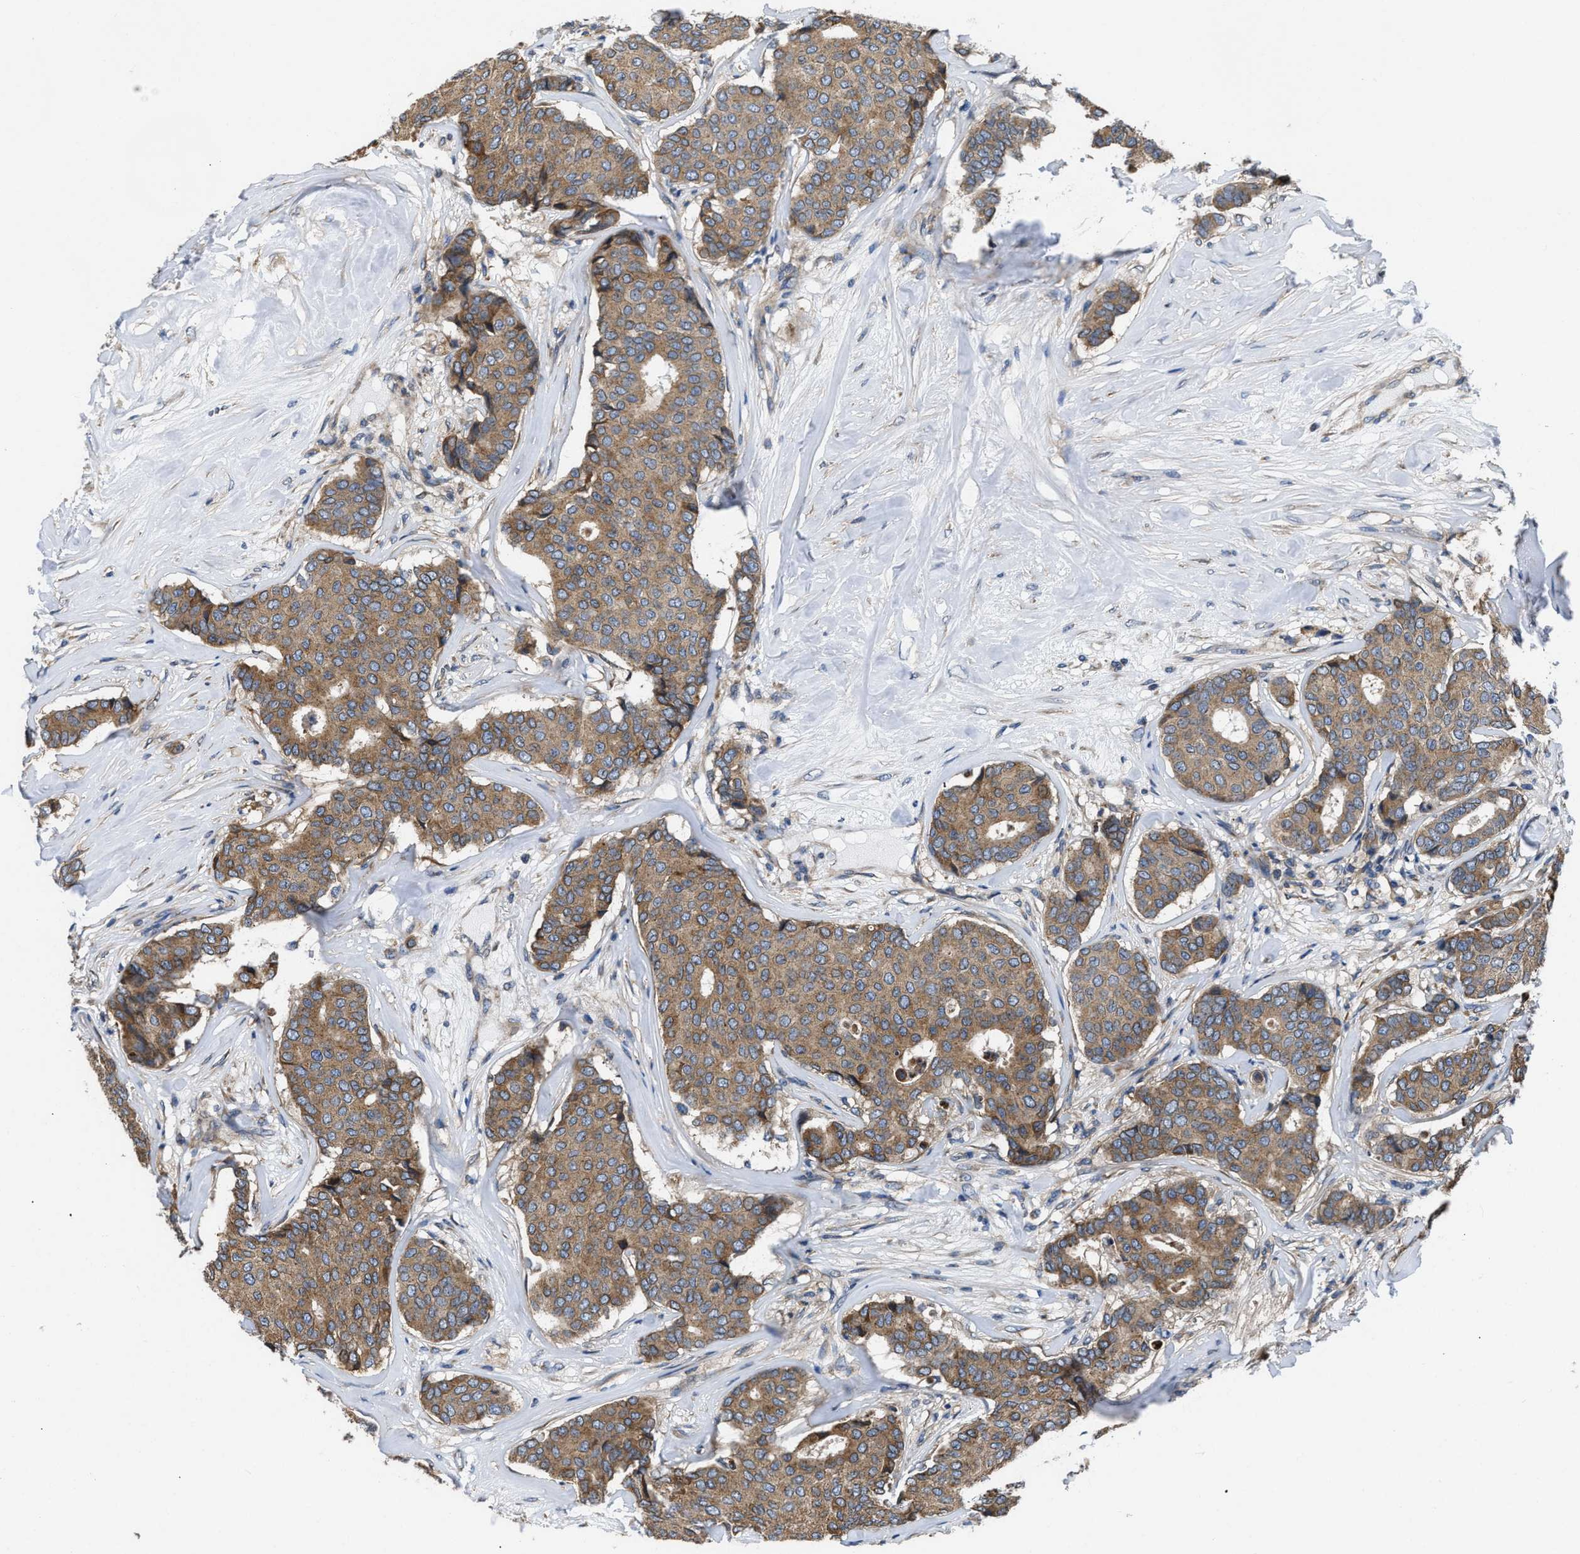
{"staining": {"intensity": "moderate", "quantity": ">75%", "location": "cytoplasmic/membranous"}, "tissue": "breast cancer", "cell_type": "Tumor cells", "image_type": "cancer", "snomed": [{"axis": "morphology", "description": "Duct carcinoma"}, {"axis": "topography", "description": "Breast"}], "caption": "Infiltrating ductal carcinoma (breast) tissue reveals moderate cytoplasmic/membranous positivity in about >75% of tumor cells The staining was performed using DAB (3,3'-diaminobenzidine) to visualize the protein expression in brown, while the nuclei were stained in blue with hematoxylin (Magnification: 20x).", "gene": "CEP128", "patient": {"sex": "female", "age": 75}}